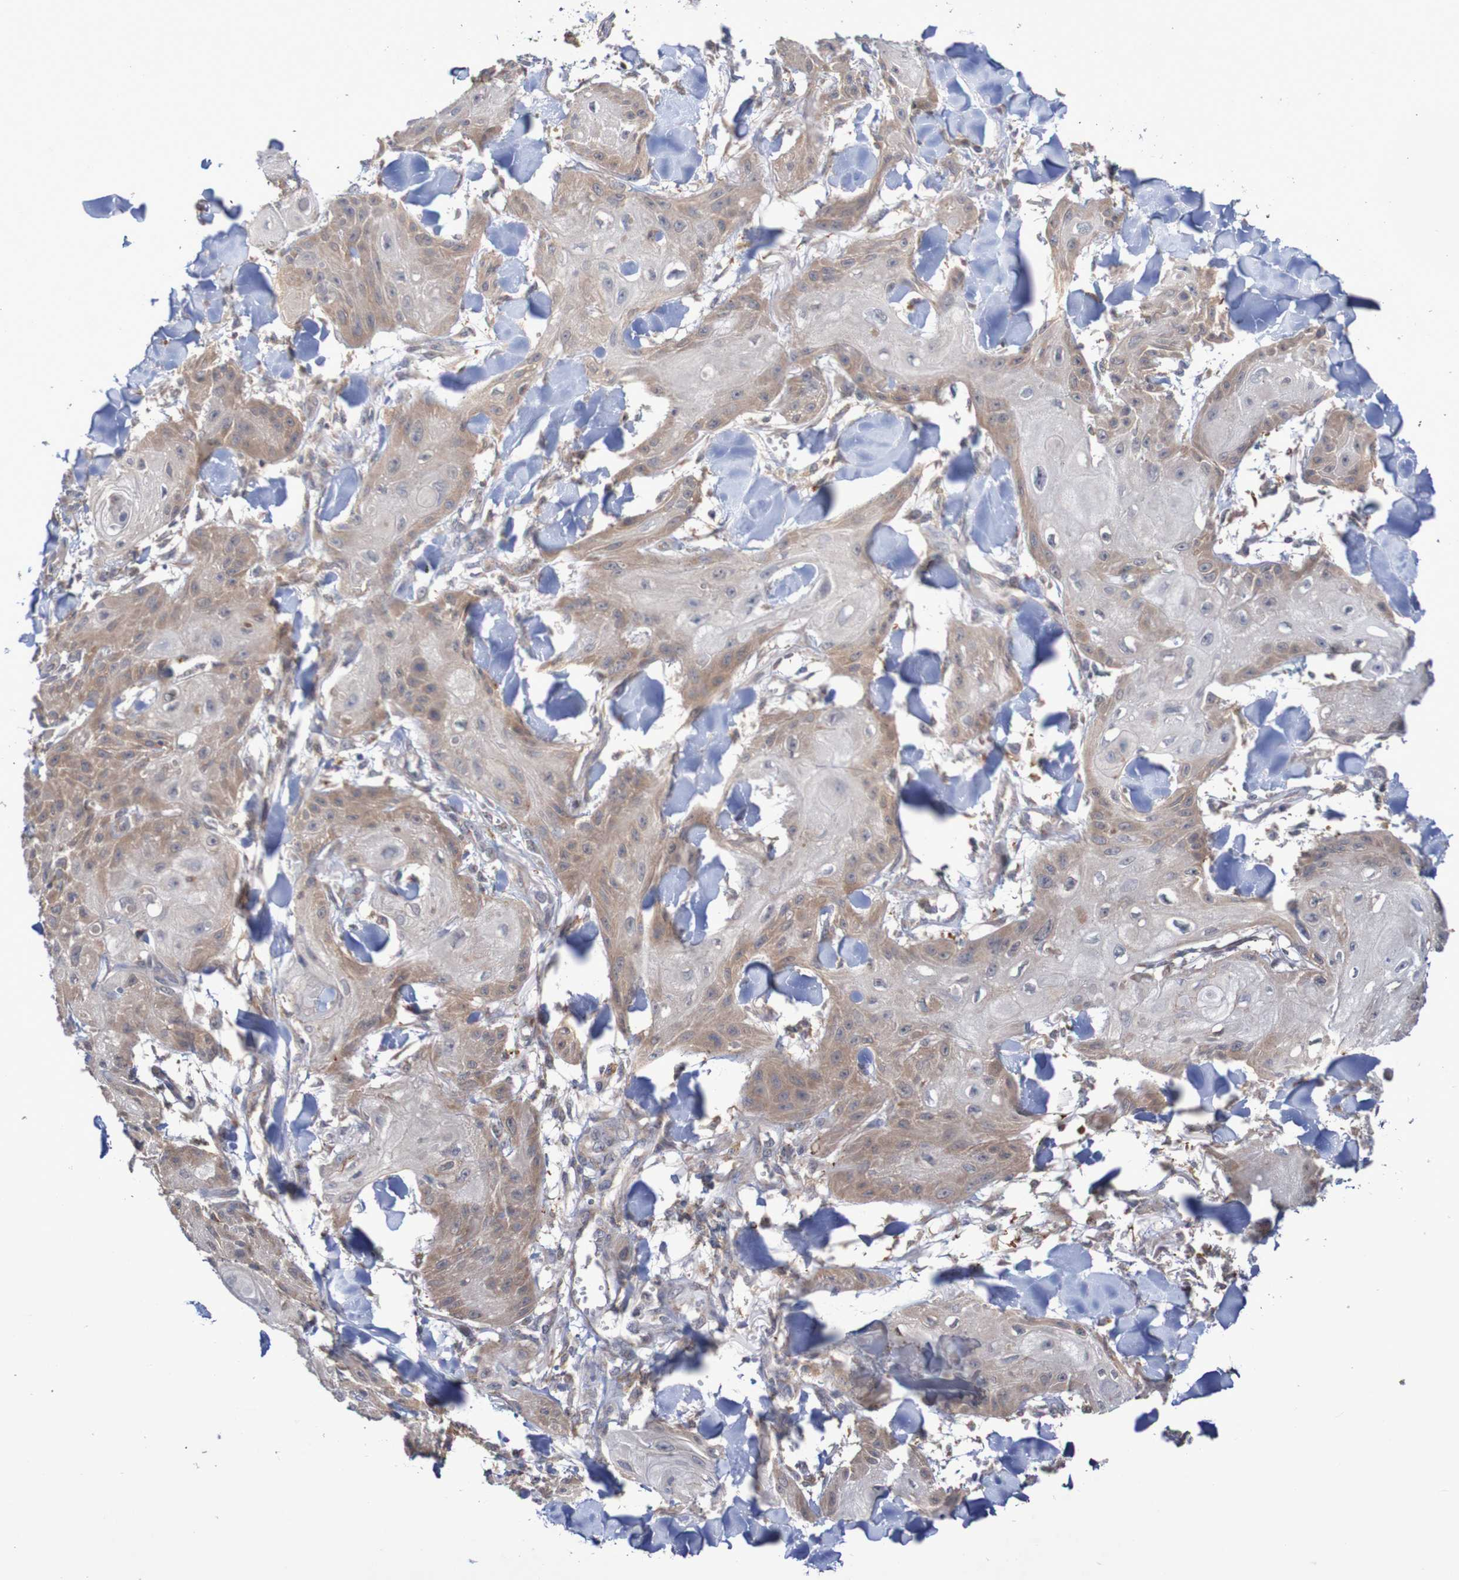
{"staining": {"intensity": "moderate", "quantity": "25%-75%", "location": "cytoplasmic/membranous"}, "tissue": "skin cancer", "cell_type": "Tumor cells", "image_type": "cancer", "snomed": [{"axis": "morphology", "description": "Squamous cell carcinoma, NOS"}, {"axis": "topography", "description": "Skin"}], "caption": "Skin cancer (squamous cell carcinoma) stained with a protein marker displays moderate staining in tumor cells.", "gene": "C3orf18", "patient": {"sex": "male", "age": 74}}